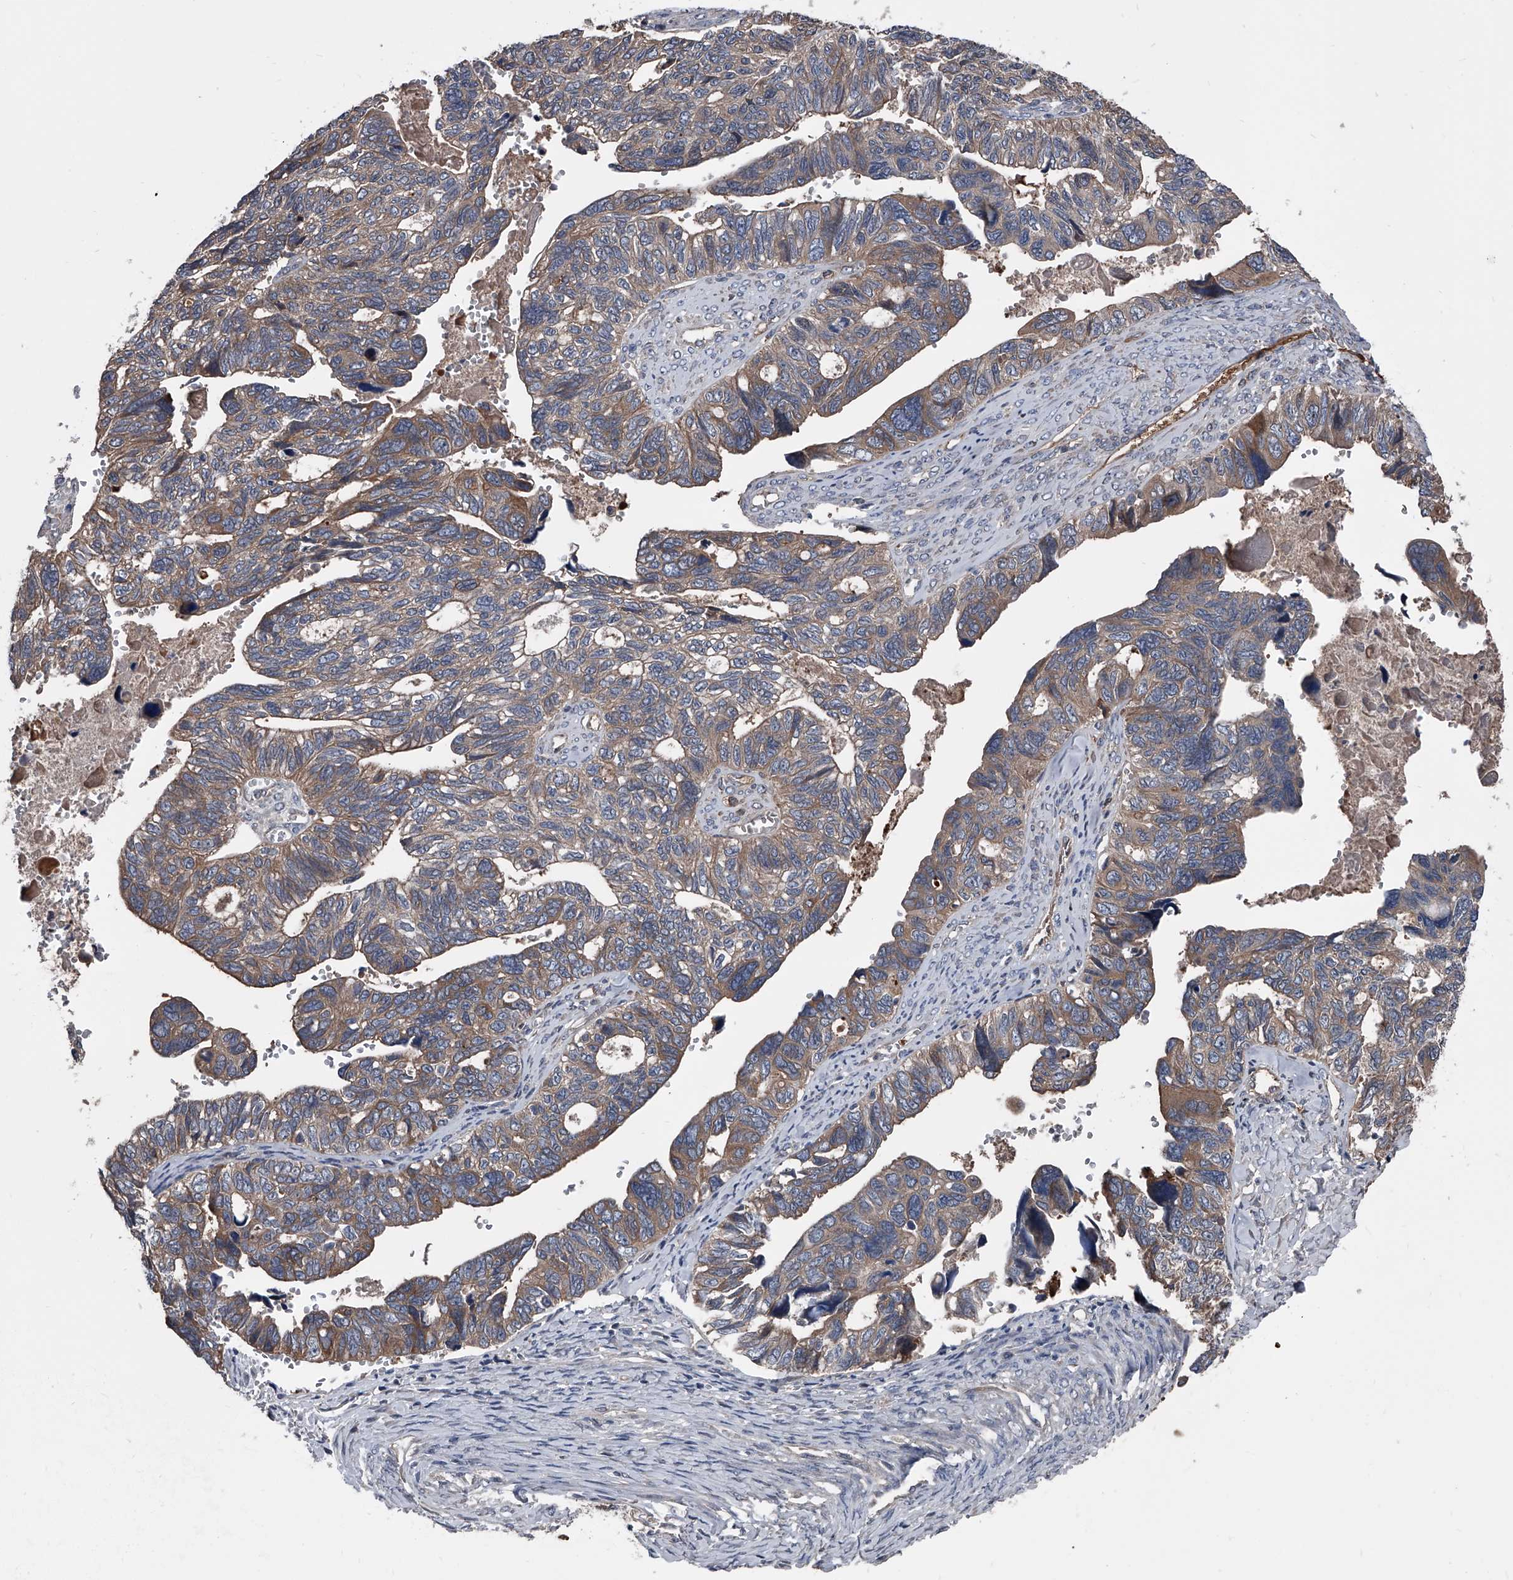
{"staining": {"intensity": "weak", "quantity": "25%-75%", "location": "cytoplasmic/membranous"}, "tissue": "ovarian cancer", "cell_type": "Tumor cells", "image_type": "cancer", "snomed": [{"axis": "morphology", "description": "Cystadenocarcinoma, serous, NOS"}, {"axis": "topography", "description": "Ovary"}], "caption": "This histopathology image displays immunohistochemistry (IHC) staining of ovarian cancer, with low weak cytoplasmic/membranous positivity in about 25%-75% of tumor cells.", "gene": "KIF13A", "patient": {"sex": "female", "age": 79}}